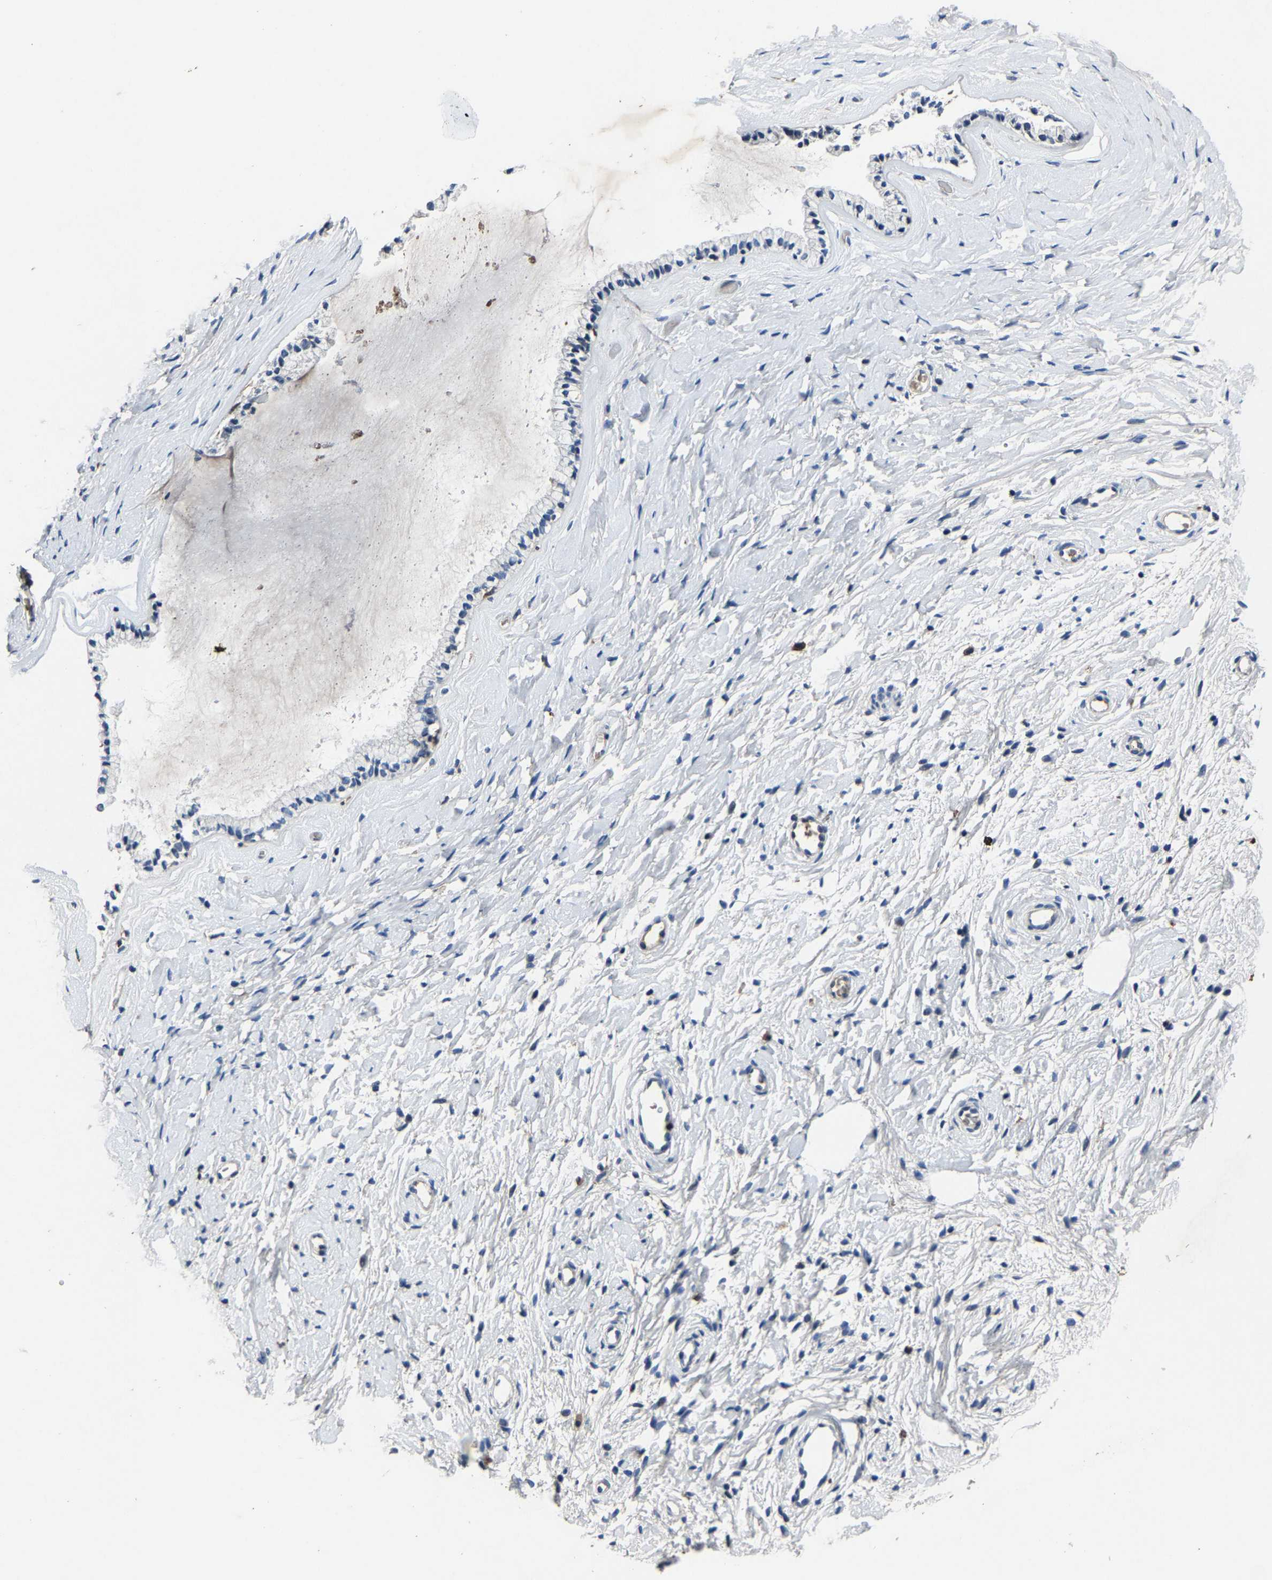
{"staining": {"intensity": "negative", "quantity": "none", "location": "none"}, "tissue": "cervix", "cell_type": "Glandular cells", "image_type": "normal", "snomed": [{"axis": "morphology", "description": "Normal tissue, NOS"}, {"axis": "topography", "description": "Cervix"}], "caption": "The micrograph demonstrates no staining of glandular cells in normal cervix. (IHC, brightfield microscopy, high magnification).", "gene": "PCNX2", "patient": {"sex": "female", "age": 72}}